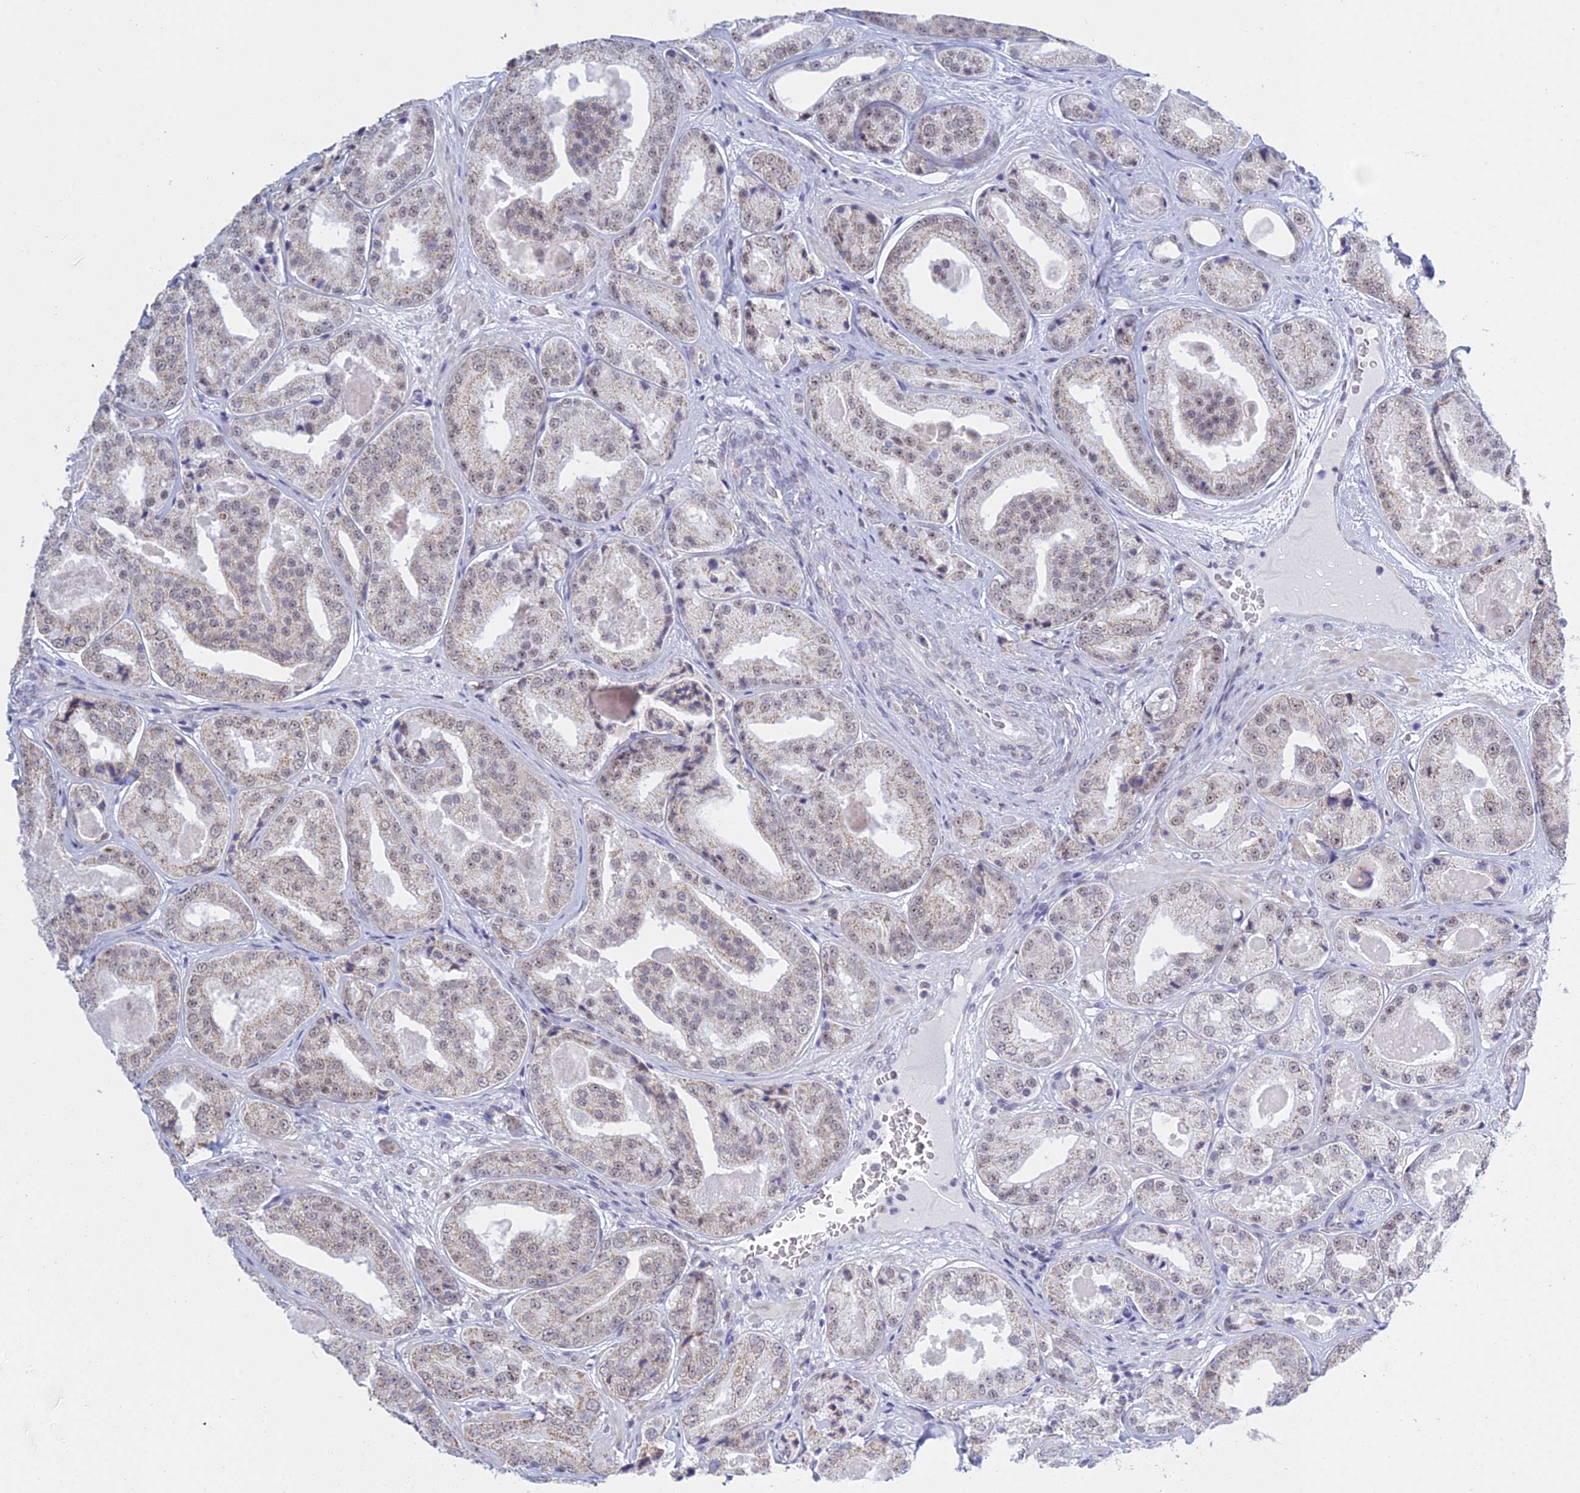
{"staining": {"intensity": "weak", "quantity": "25%-75%", "location": "cytoplasmic/membranous,nuclear"}, "tissue": "prostate cancer", "cell_type": "Tumor cells", "image_type": "cancer", "snomed": [{"axis": "morphology", "description": "Adenocarcinoma, High grade"}, {"axis": "topography", "description": "Prostate"}], "caption": "Immunohistochemistry of prostate cancer displays low levels of weak cytoplasmic/membranous and nuclear expression in about 25%-75% of tumor cells.", "gene": "KLF14", "patient": {"sex": "male", "age": 63}}